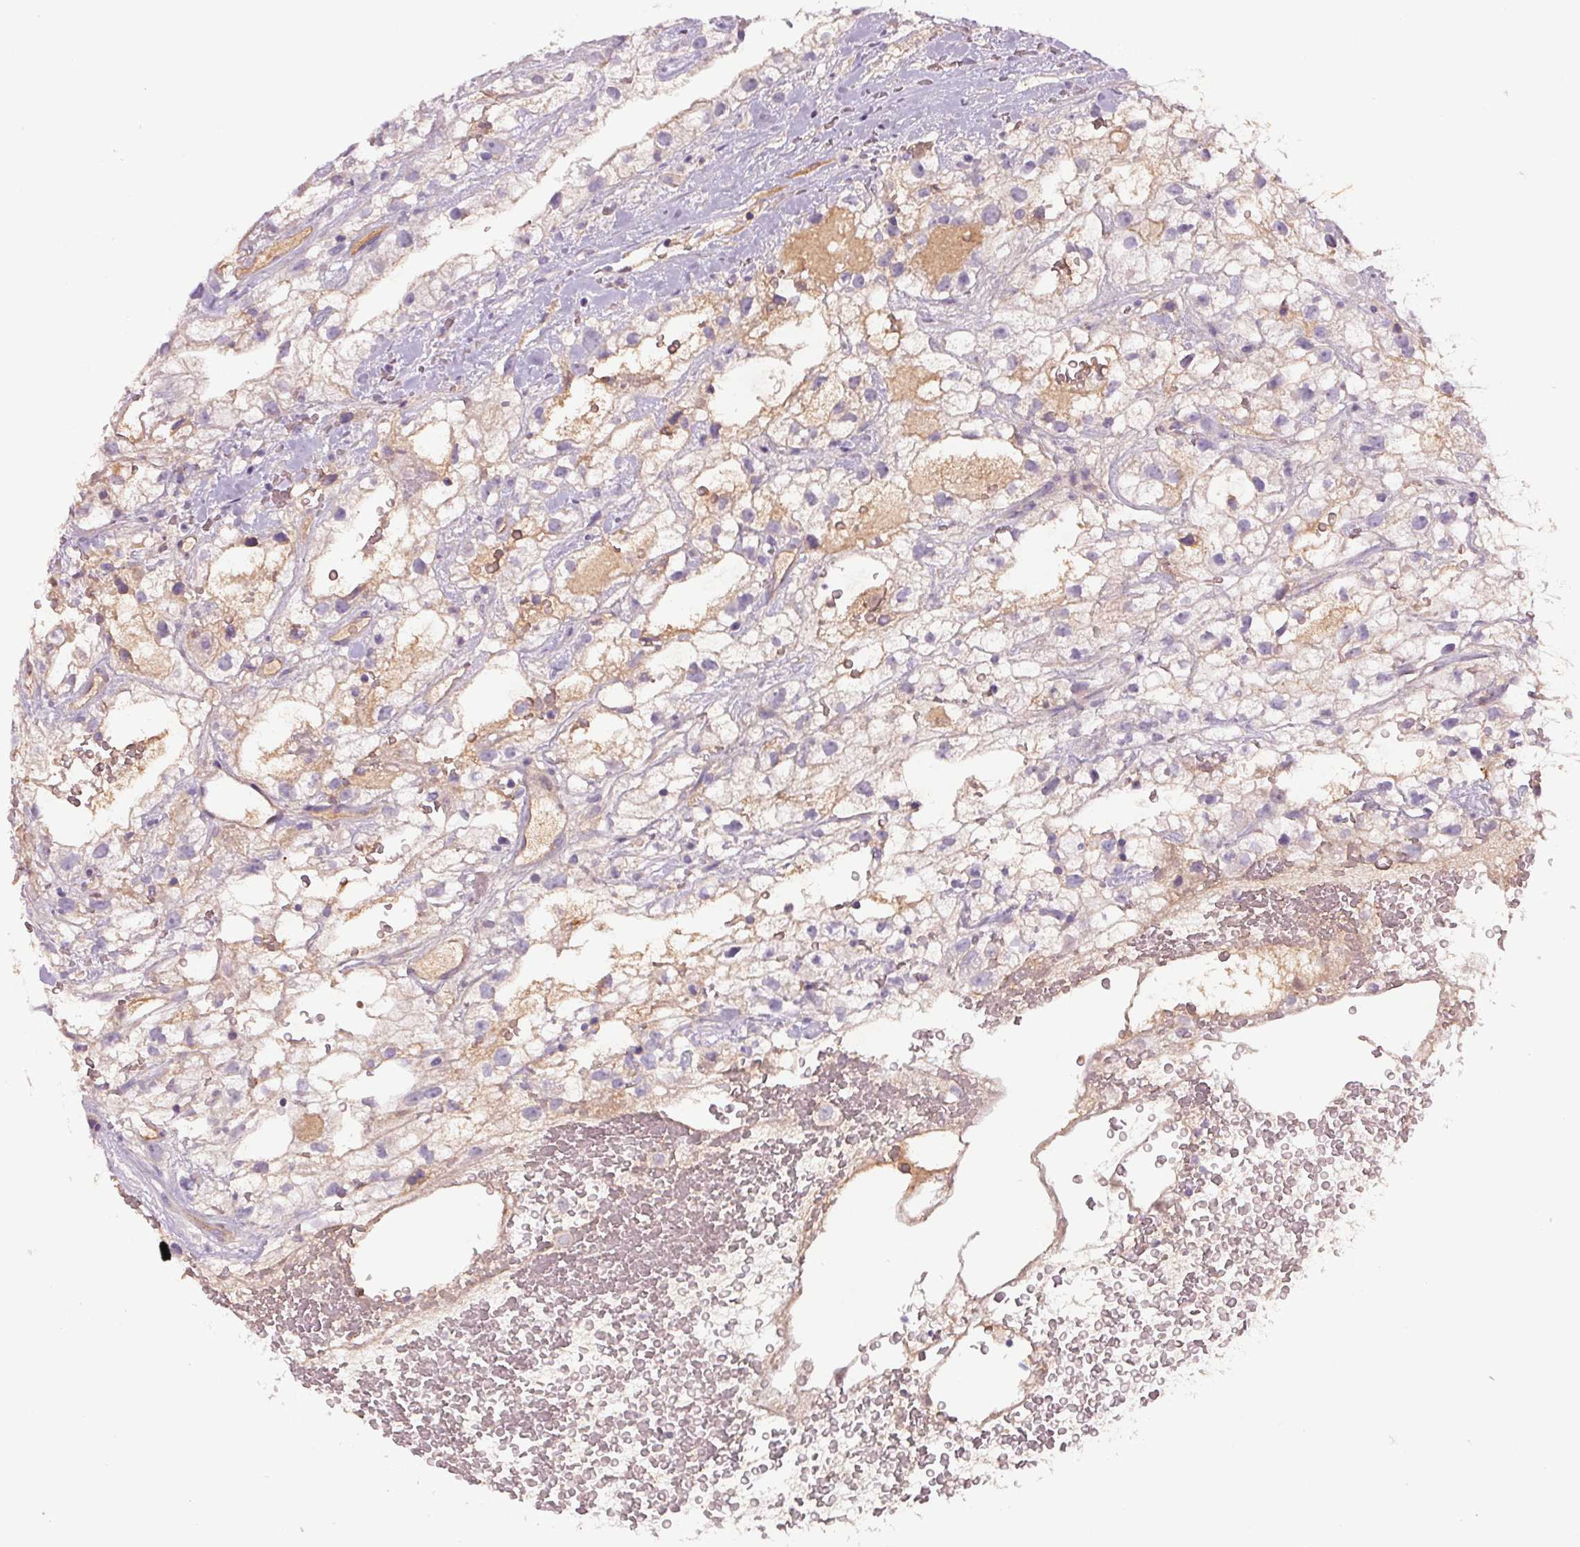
{"staining": {"intensity": "weak", "quantity": "<25%", "location": "cytoplasmic/membranous"}, "tissue": "renal cancer", "cell_type": "Tumor cells", "image_type": "cancer", "snomed": [{"axis": "morphology", "description": "Adenocarcinoma, NOS"}, {"axis": "topography", "description": "Kidney"}], "caption": "Immunohistochemistry (IHC) of human adenocarcinoma (renal) demonstrates no staining in tumor cells.", "gene": "APOC4", "patient": {"sex": "male", "age": 59}}